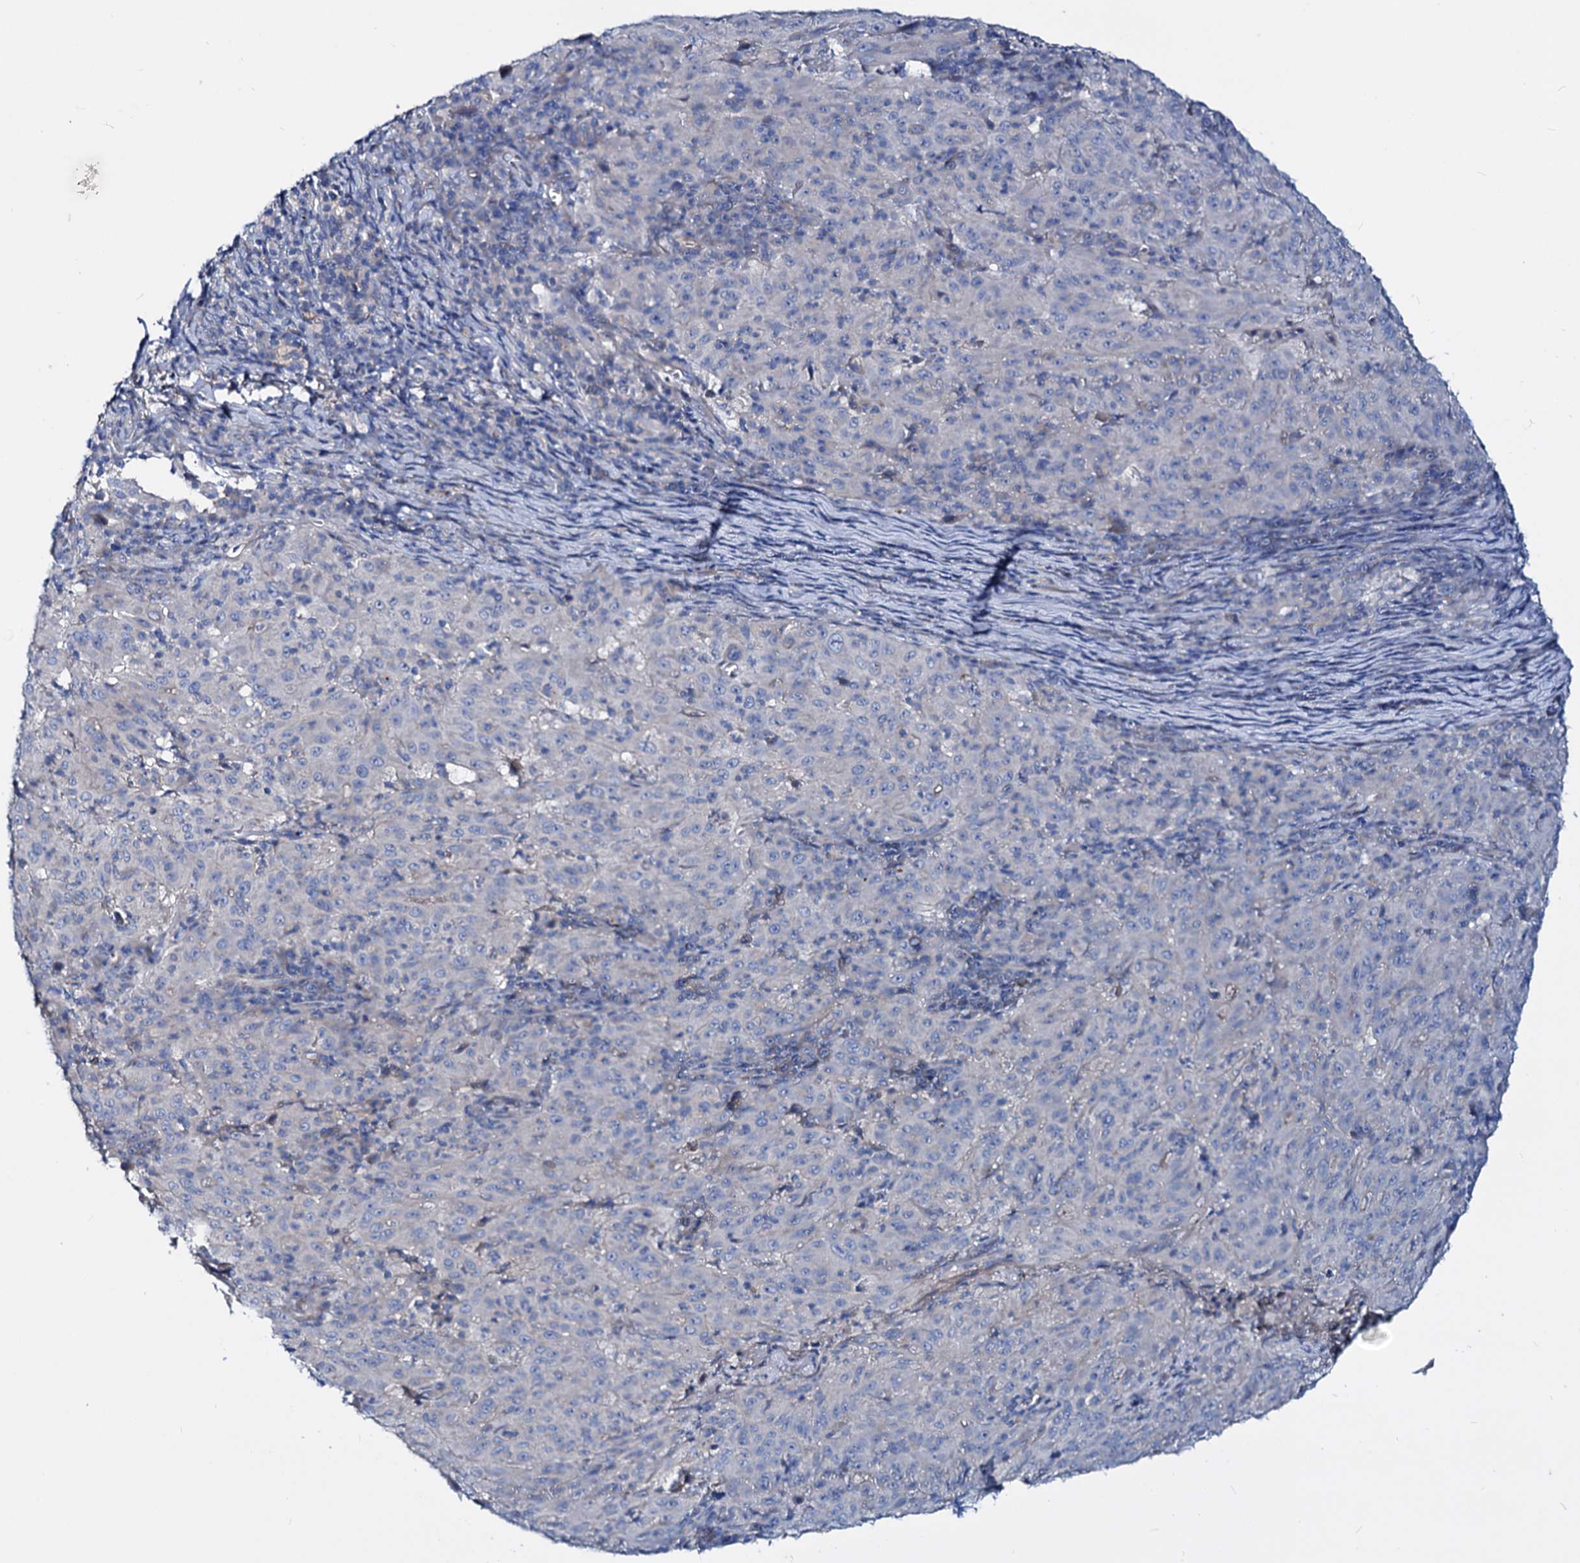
{"staining": {"intensity": "negative", "quantity": "none", "location": "none"}, "tissue": "pancreatic cancer", "cell_type": "Tumor cells", "image_type": "cancer", "snomed": [{"axis": "morphology", "description": "Adenocarcinoma, NOS"}, {"axis": "topography", "description": "Pancreas"}], "caption": "Protein analysis of pancreatic cancer (adenocarcinoma) demonstrates no significant expression in tumor cells.", "gene": "DYDC2", "patient": {"sex": "male", "age": 63}}